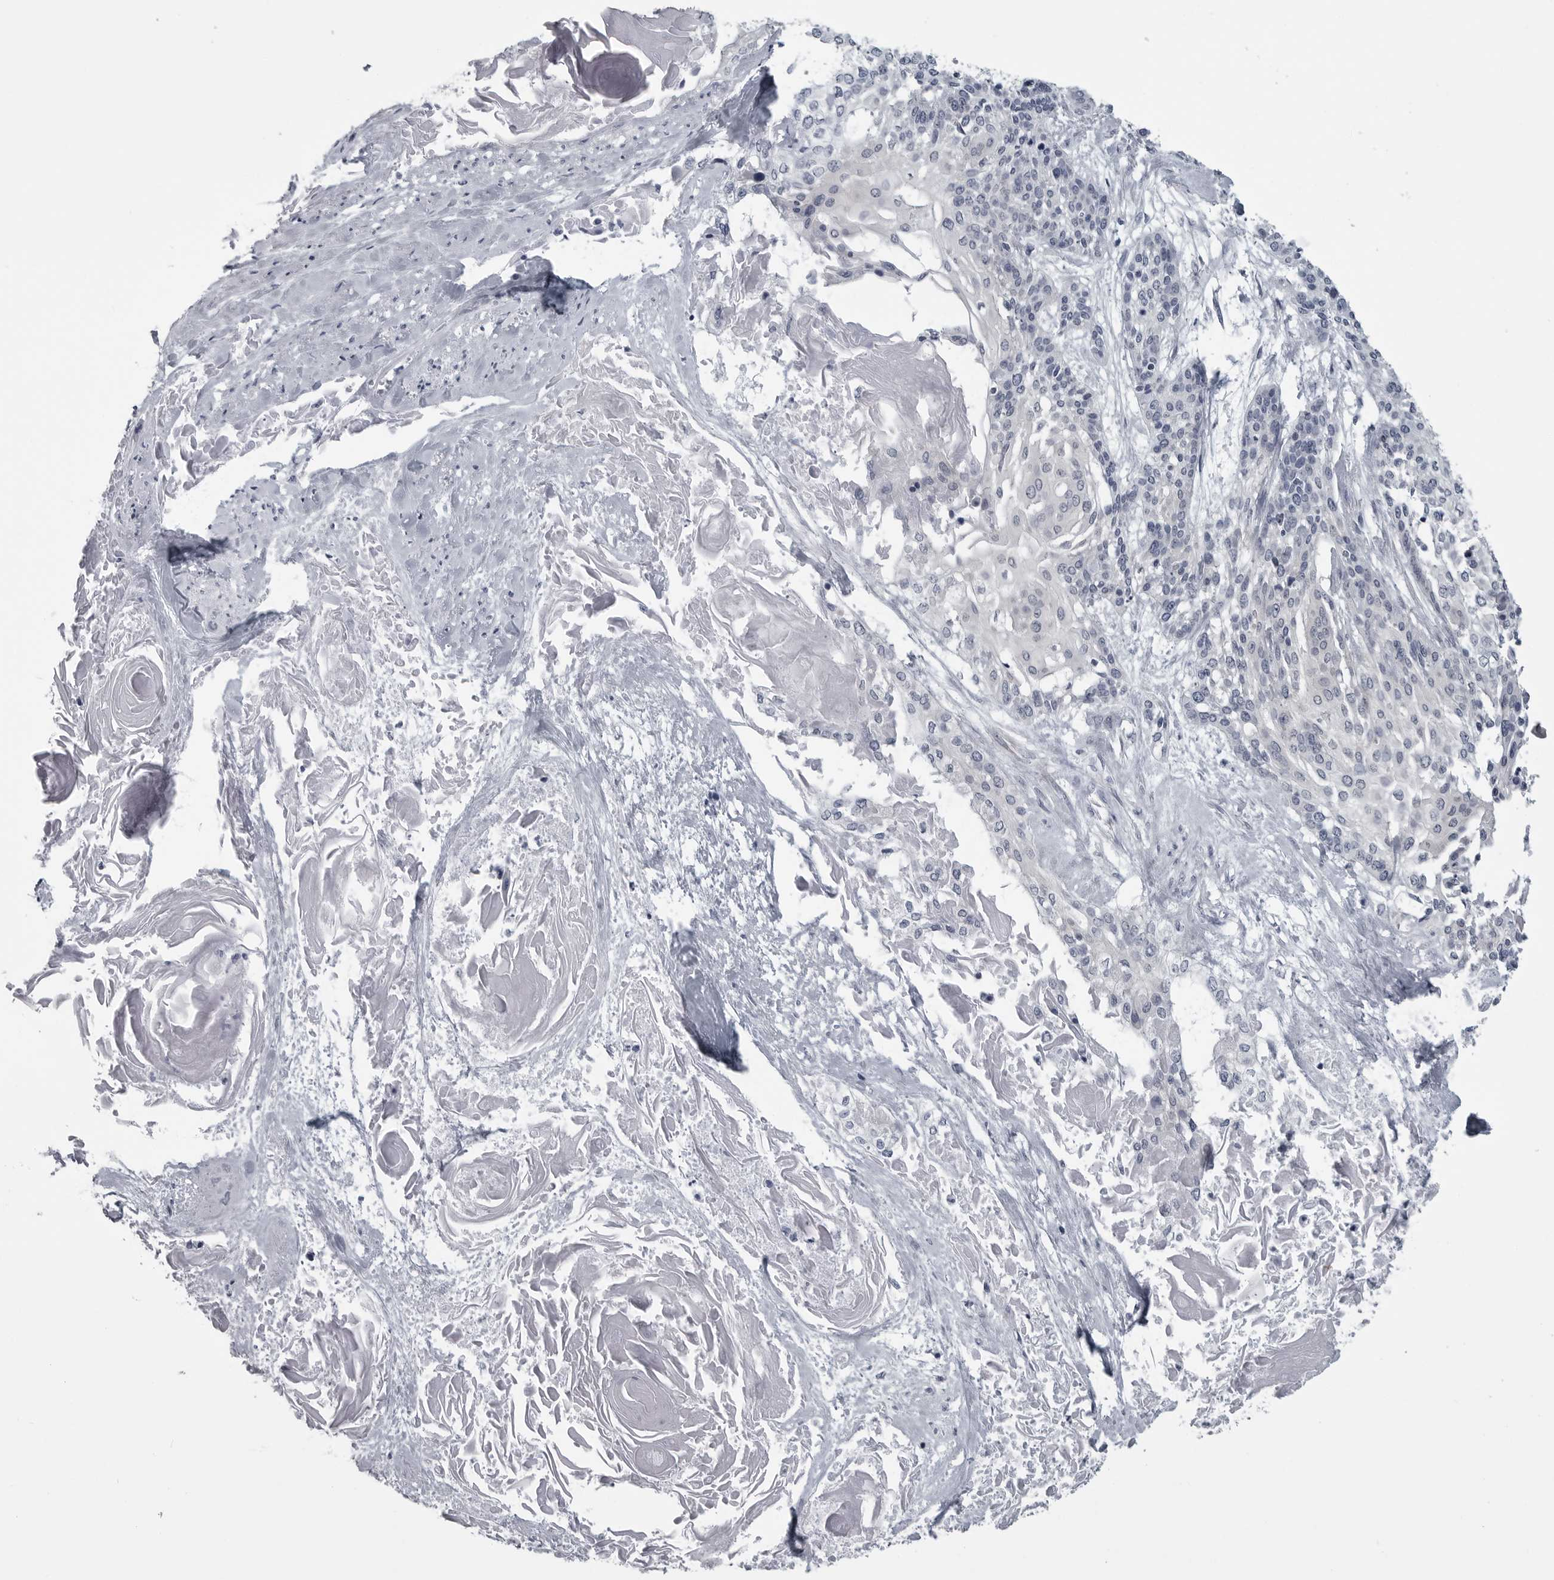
{"staining": {"intensity": "negative", "quantity": "none", "location": "none"}, "tissue": "cervical cancer", "cell_type": "Tumor cells", "image_type": "cancer", "snomed": [{"axis": "morphology", "description": "Squamous cell carcinoma, NOS"}, {"axis": "topography", "description": "Cervix"}], "caption": "An immunohistochemistry histopathology image of cervical cancer (squamous cell carcinoma) is shown. There is no staining in tumor cells of cervical cancer (squamous cell carcinoma).", "gene": "MYOC", "patient": {"sex": "female", "age": 57}}